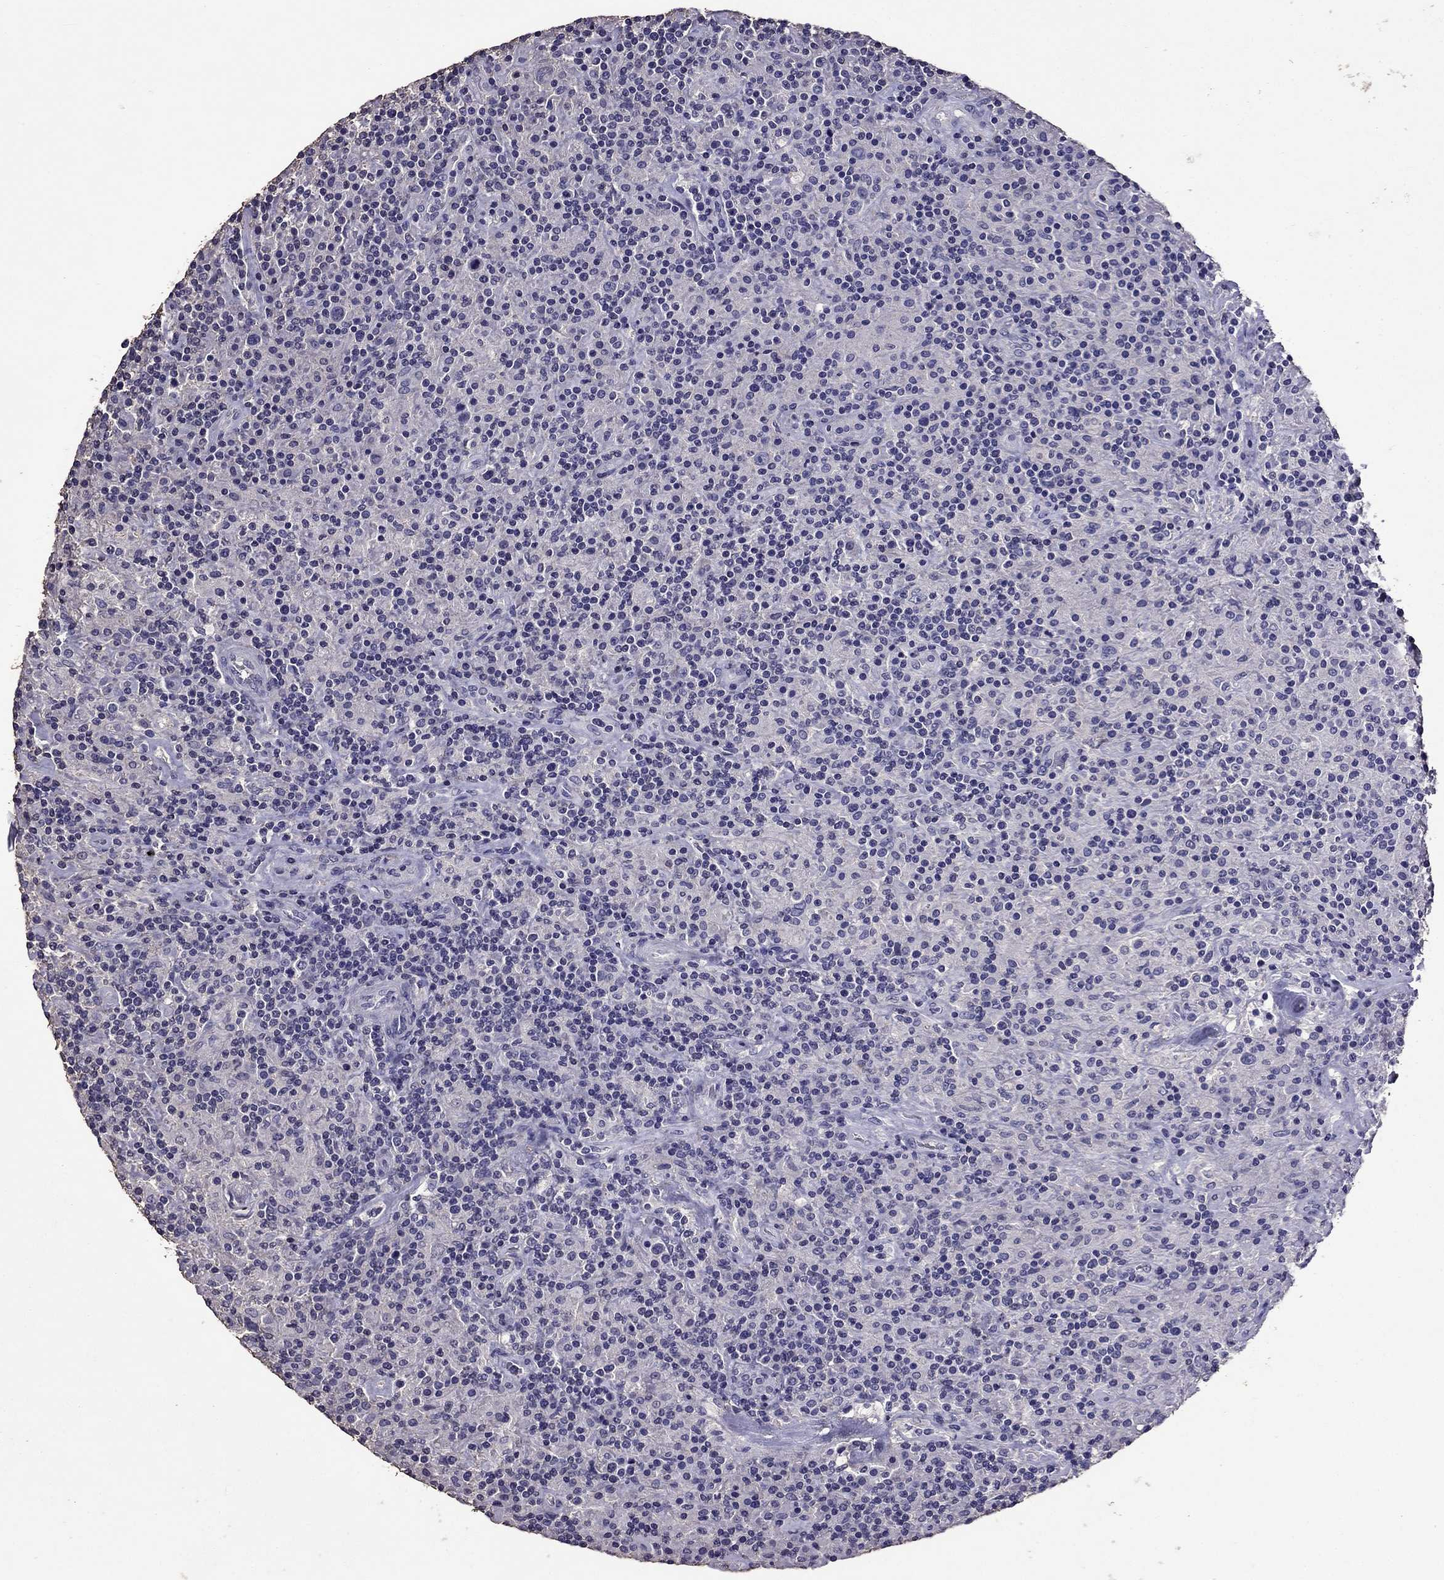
{"staining": {"intensity": "negative", "quantity": "none", "location": "none"}, "tissue": "lymphoma", "cell_type": "Tumor cells", "image_type": "cancer", "snomed": [{"axis": "morphology", "description": "Hodgkin's disease, NOS"}, {"axis": "topography", "description": "Lymph node"}], "caption": "An IHC histopathology image of Hodgkin's disease is shown. There is no staining in tumor cells of Hodgkin's disease. Nuclei are stained in blue.", "gene": "NKX3-1", "patient": {"sex": "male", "age": 70}}